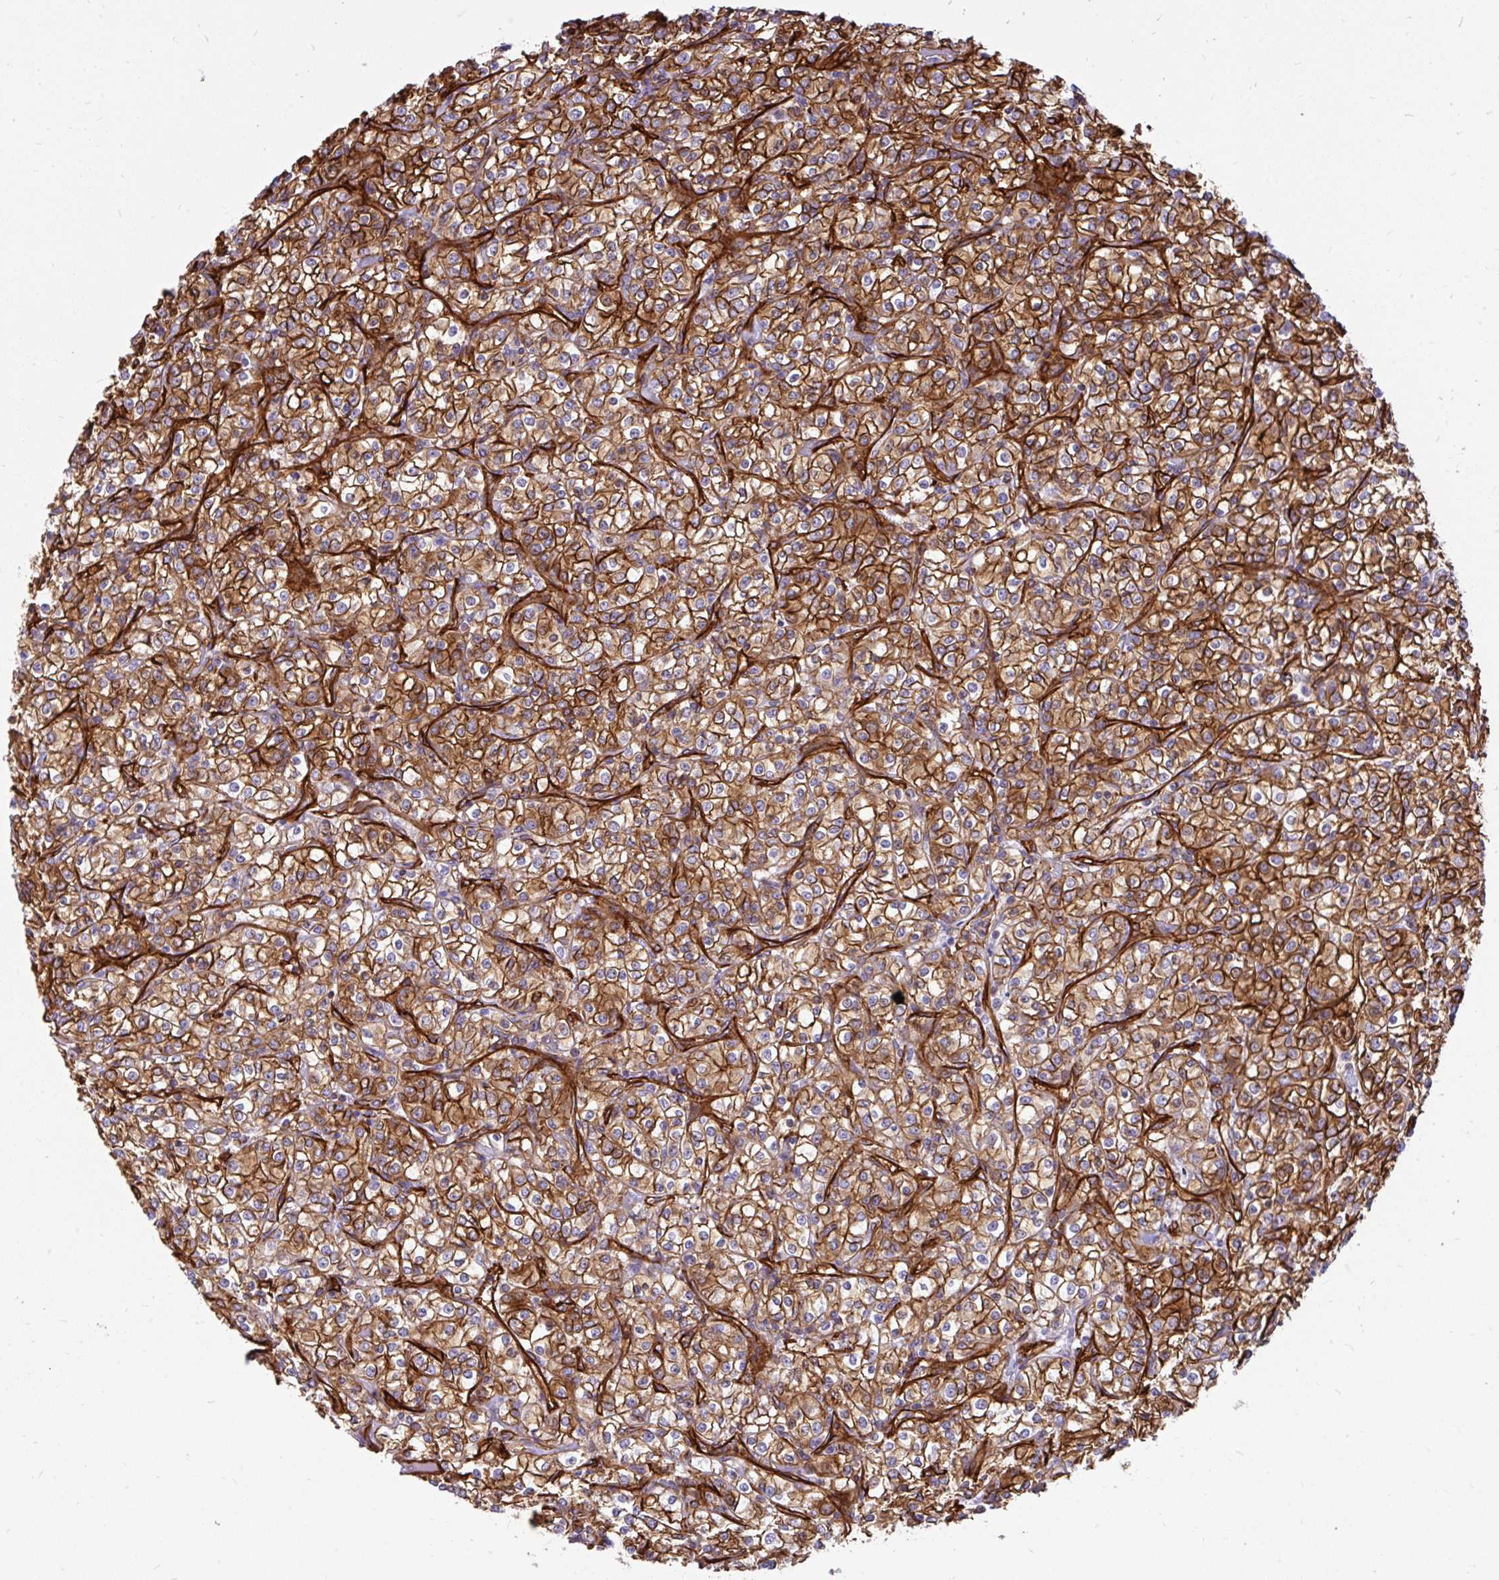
{"staining": {"intensity": "moderate", "quantity": ">75%", "location": "cytoplasmic/membranous"}, "tissue": "renal cancer", "cell_type": "Tumor cells", "image_type": "cancer", "snomed": [{"axis": "morphology", "description": "Adenocarcinoma, NOS"}, {"axis": "topography", "description": "Kidney"}], "caption": "Approximately >75% of tumor cells in human renal cancer demonstrate moderate cytoplasmic/membranous protein expression as visualized by brown immunohistochemical staining.", "gene": "MAP1LC3B", "patient": {"sex": "male", "age": 77}}